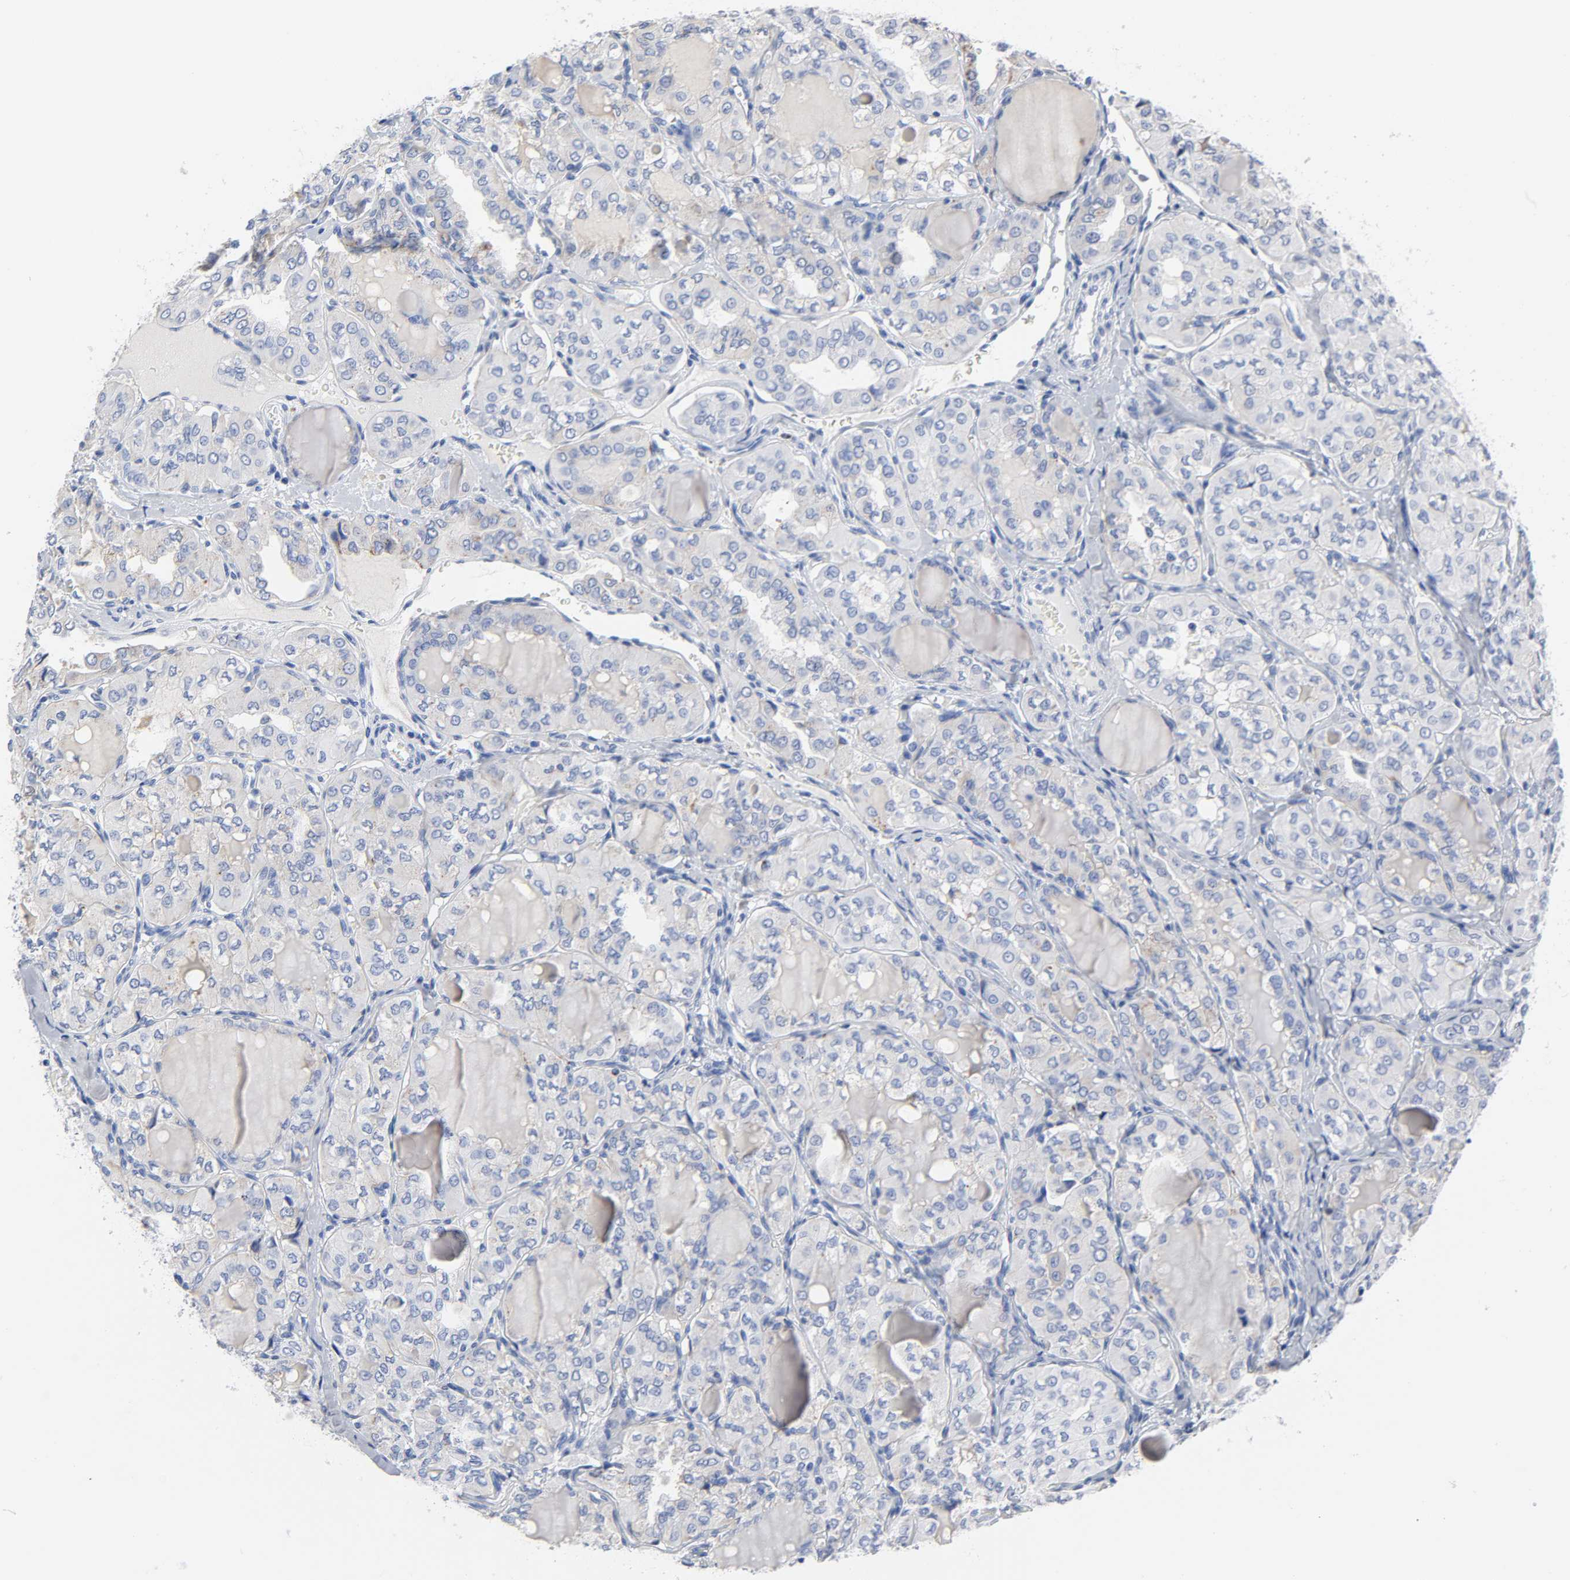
{"staining": {"intensity": "negative", "quantity": "none", "location": "none"}, "tissue": "thyroid cancer", "cell_type": "Tumor cells", "image_type": "cancer", "snomed": [{"axis": "morphology", "description": "Papillary adenocarcinoma, NOS"}, {"axis": "topography", "description": "Thyroid gland"}], "caption": "Papillary adenocarcinoma (thyroid) stained for a protein using immunohistochemistry exhibits no expression tumor cells.", "gene": "PLP1", "patient": {"sex": "male", "age": 20}}